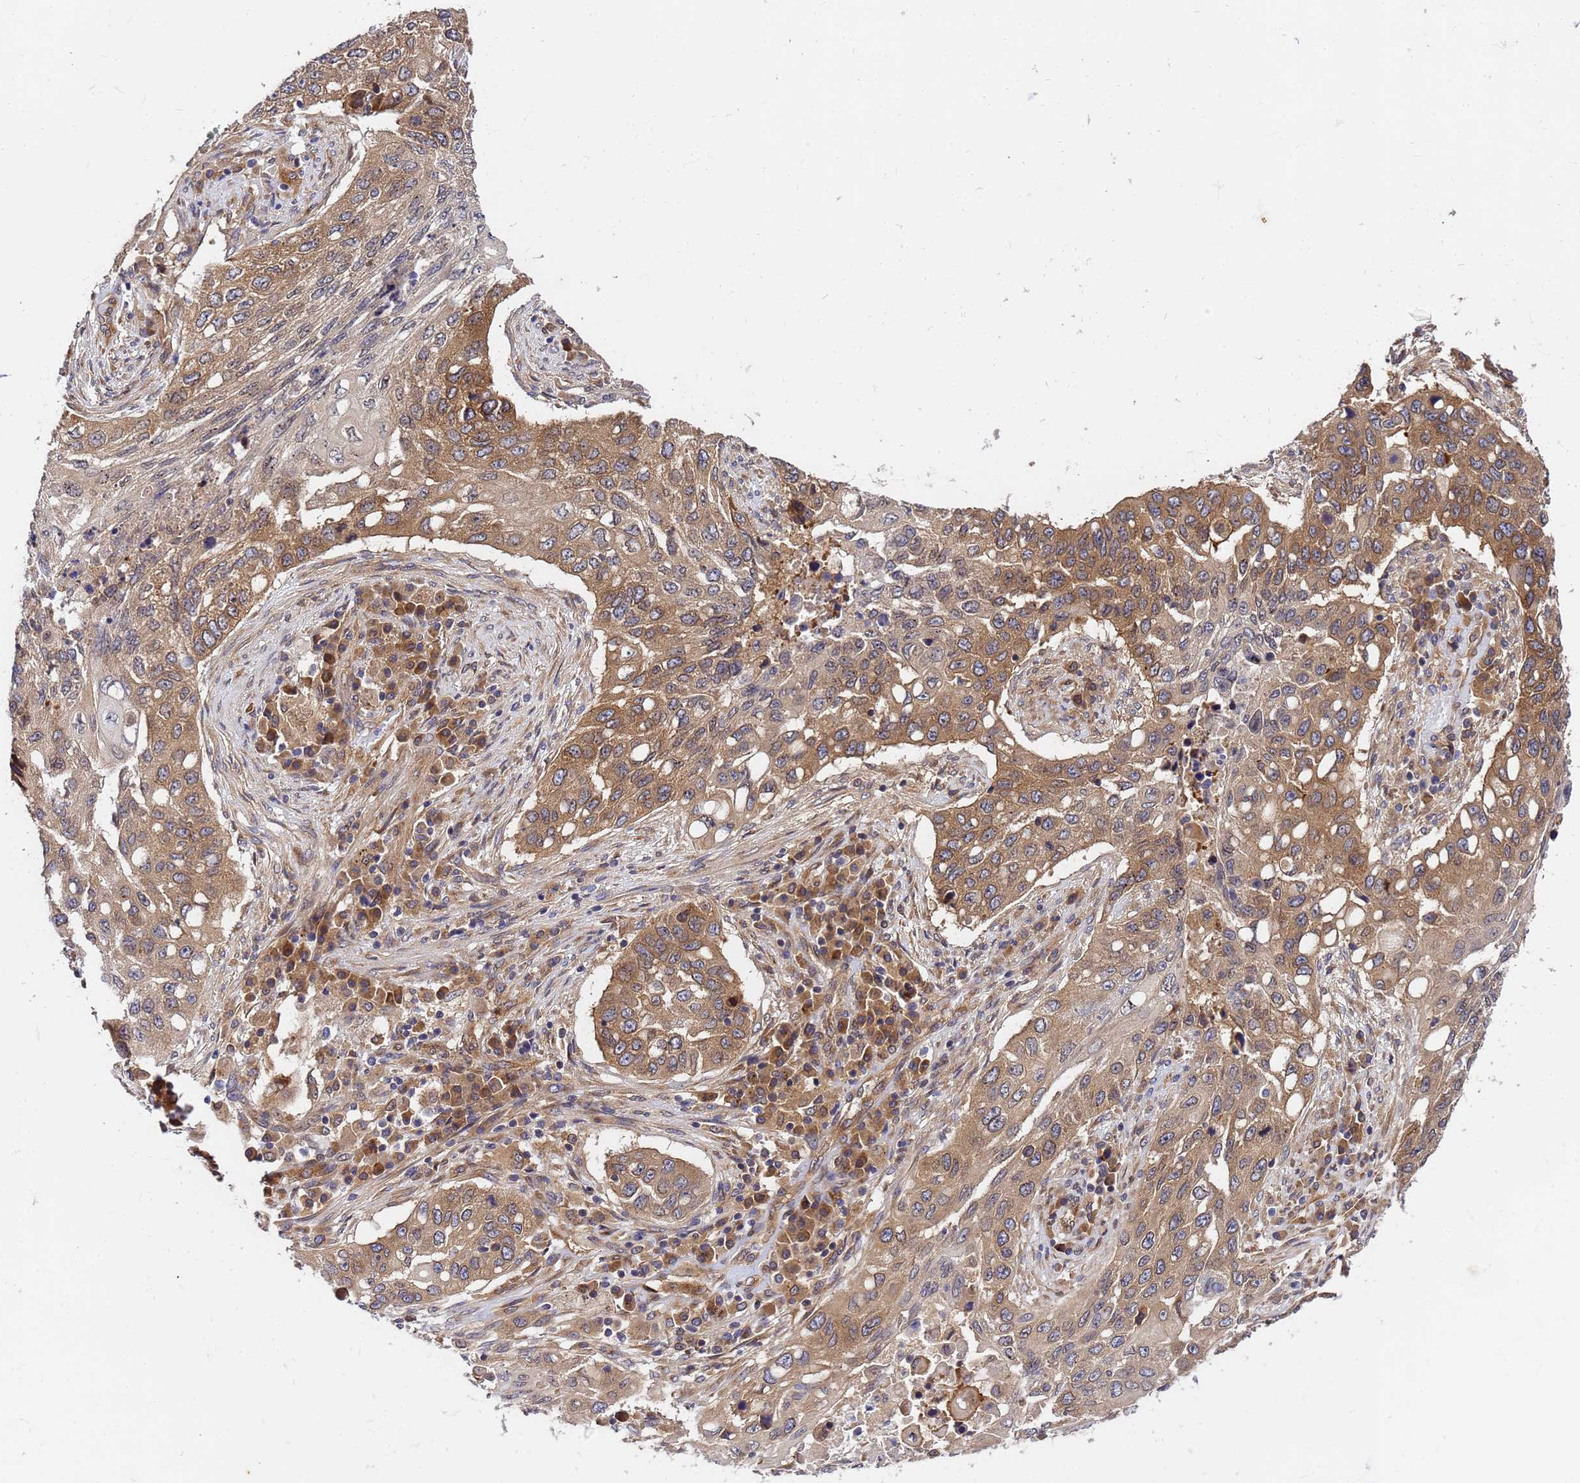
{"staining": {"intensity": "moderate", "quantity": ">75%", "location": "cytoplasmic/membranous"}, "tissue": "lung cancer", "cell_type": "Tumor cells", "image_type": "cancer", "snomed": [{"axis": "morphology", "description": "Squamous cell carcinoma, NOS"}, {"axis": "topography", "description": "Lung"}], "caption": "IHC (DAB (3,3'-diaminobenzidine)) staining of human lung squamous cell carcinoma exhibits moderate cytoplasmic/membranous protein expression in approximately >75% of tumor cells.", "gene": "UNC93B1", "patient": {"sex": "female", "age": 63}}